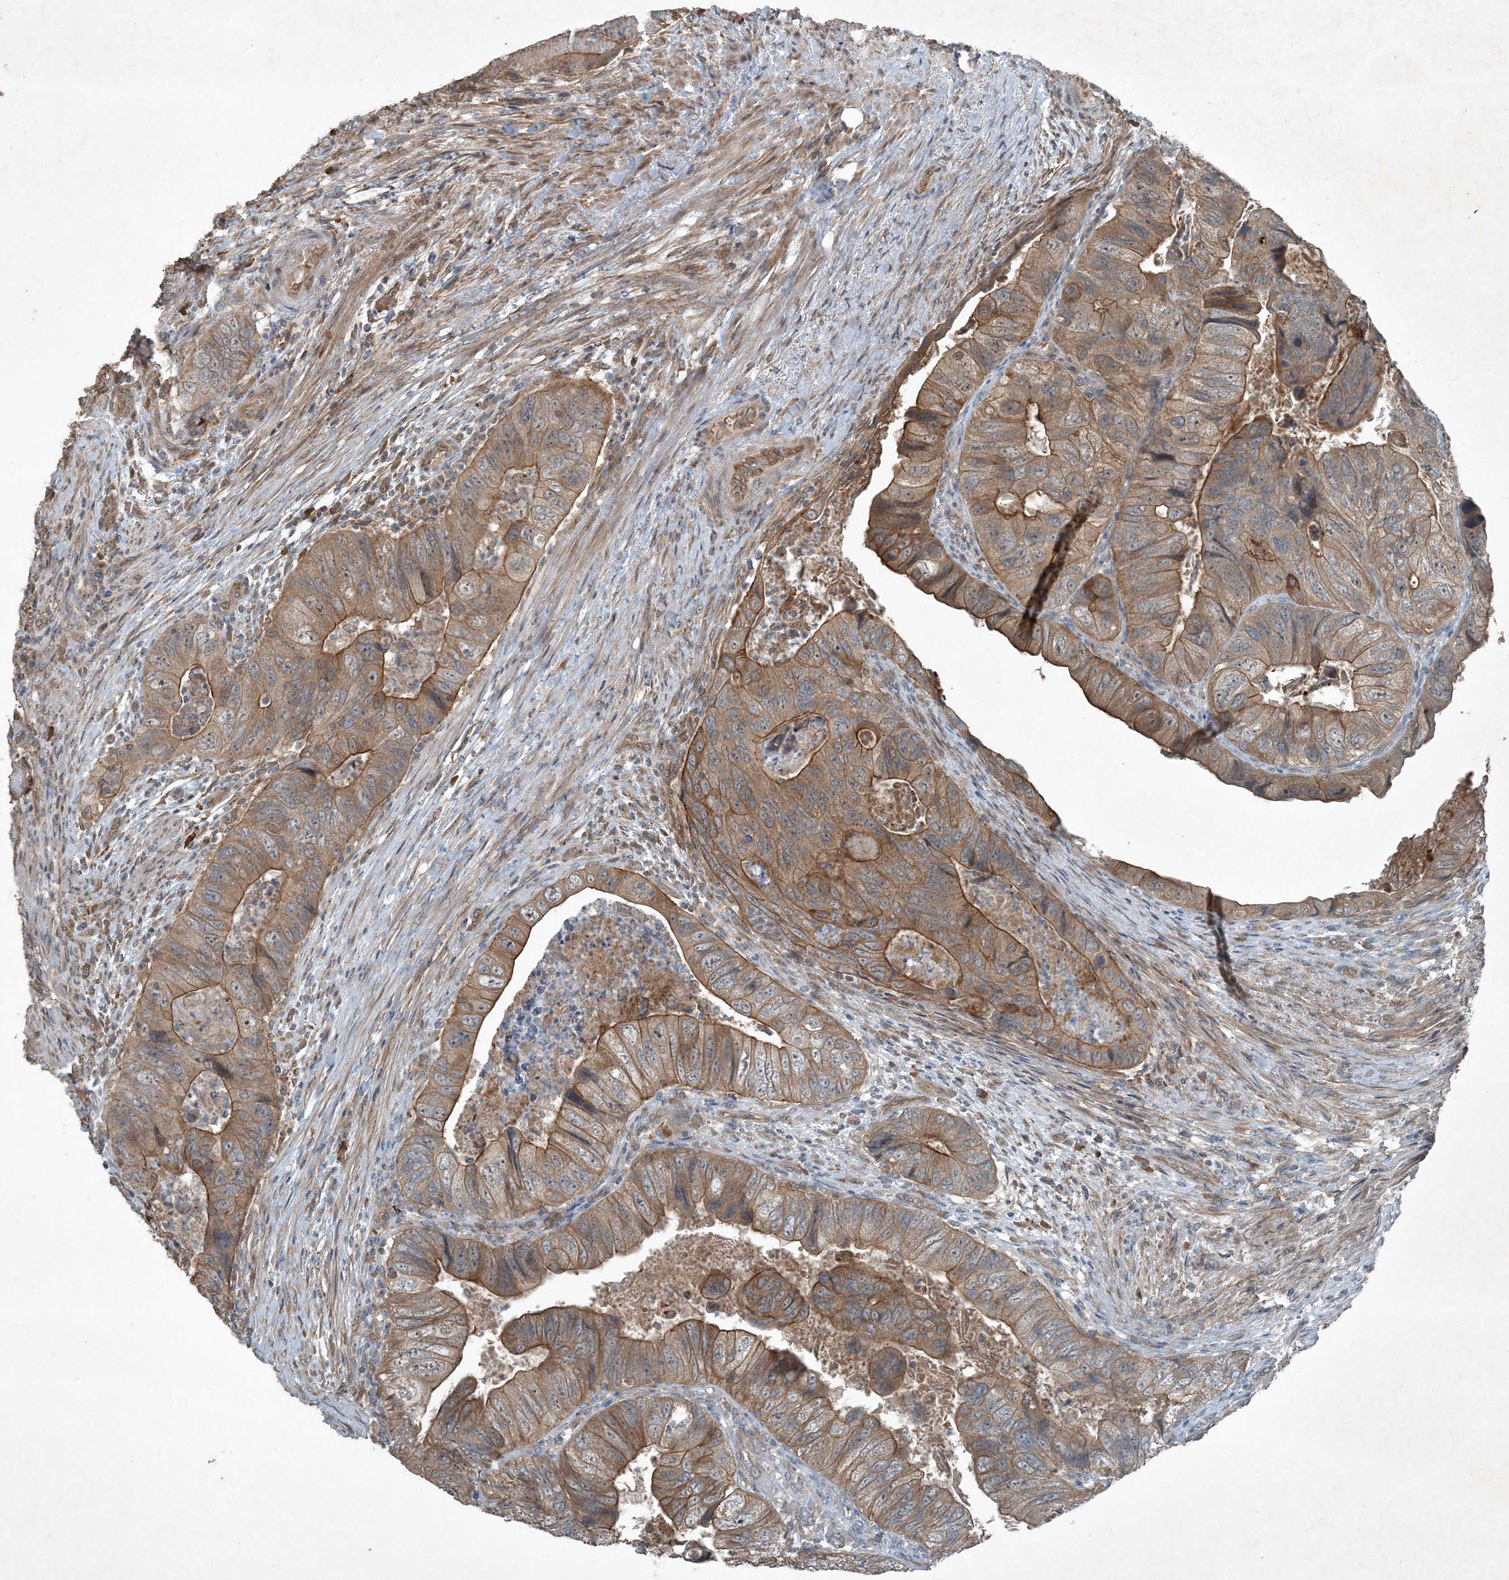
{"staining": {"intensity": "moderate", "quantity": ">75%", "location": "cytoplasmic/membranous"}, "tissue": "colorectal cancer", "cell_type": "Tumor cells", "image_type": "cancer", "snomed": [{"axis": "morphology", "description": "Adenocarcinoma, NOS"}, {"axis": "topography", "description": "Rectum"}], "caption": "DAB immunohistochemical staining of human adenocarcinoma (colorectal) shows moderate cytoplasmic/membranous protein positivity in about >75% of tumor cells.", "gene": "MDN1", "patient": {"sex": "male", "age": 63}}